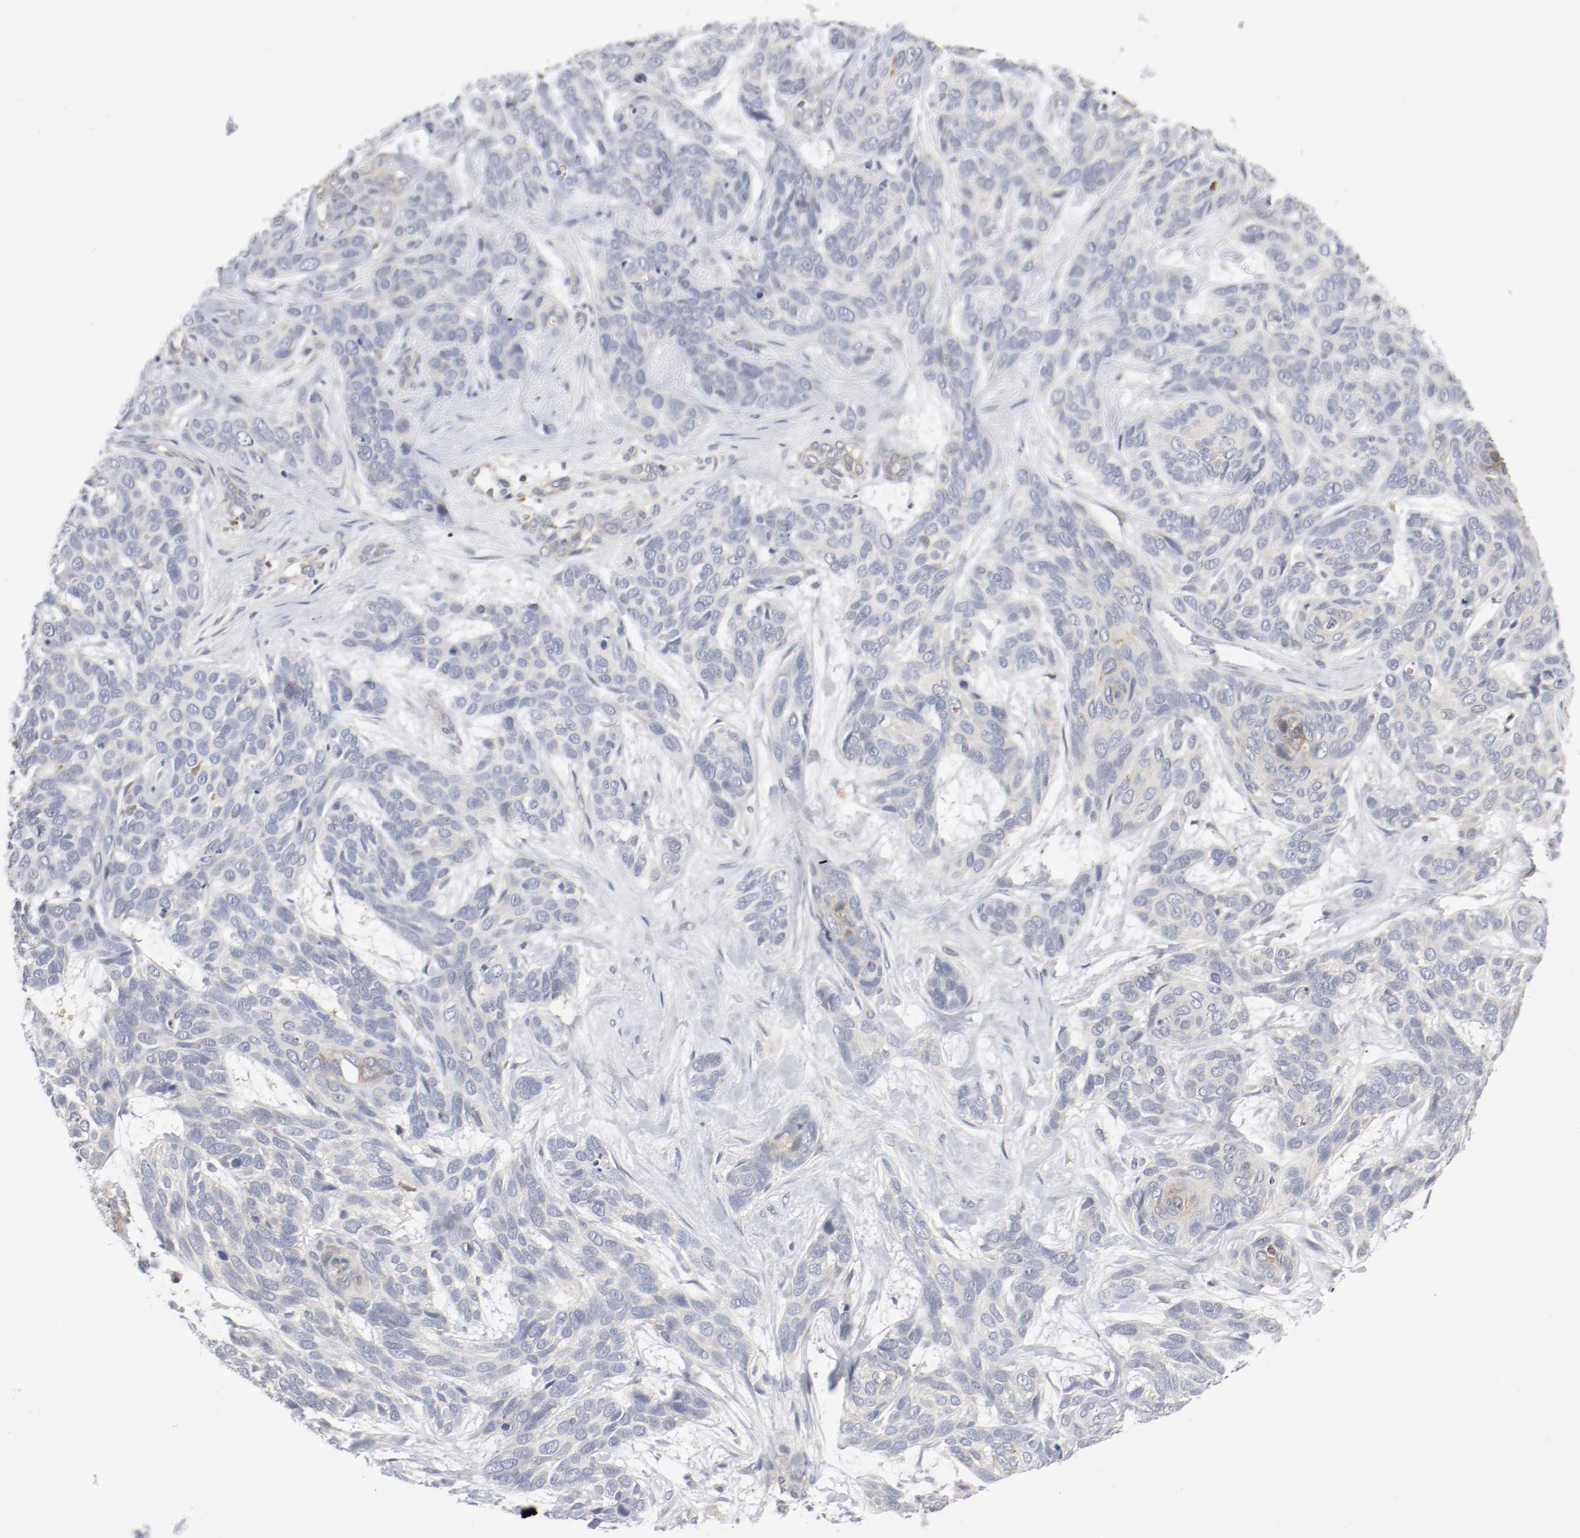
{"staining": {"intensity": "negative", "quantity": "none", "location": "none"}, "tissue": "skin cancer", "cell_type": "Tumor cells", "image_type": "cancer", "snomed": [{"axis": "morphology", "description": "Basal cell carcinoma"}, {"axis": "topography", "description": "Skin"}], "caption": "Histopathology image shows no significant protein staining in tumor cells of skin cancer.", "gene": "REN", "patient": {"sex": "male", "age": 87}}